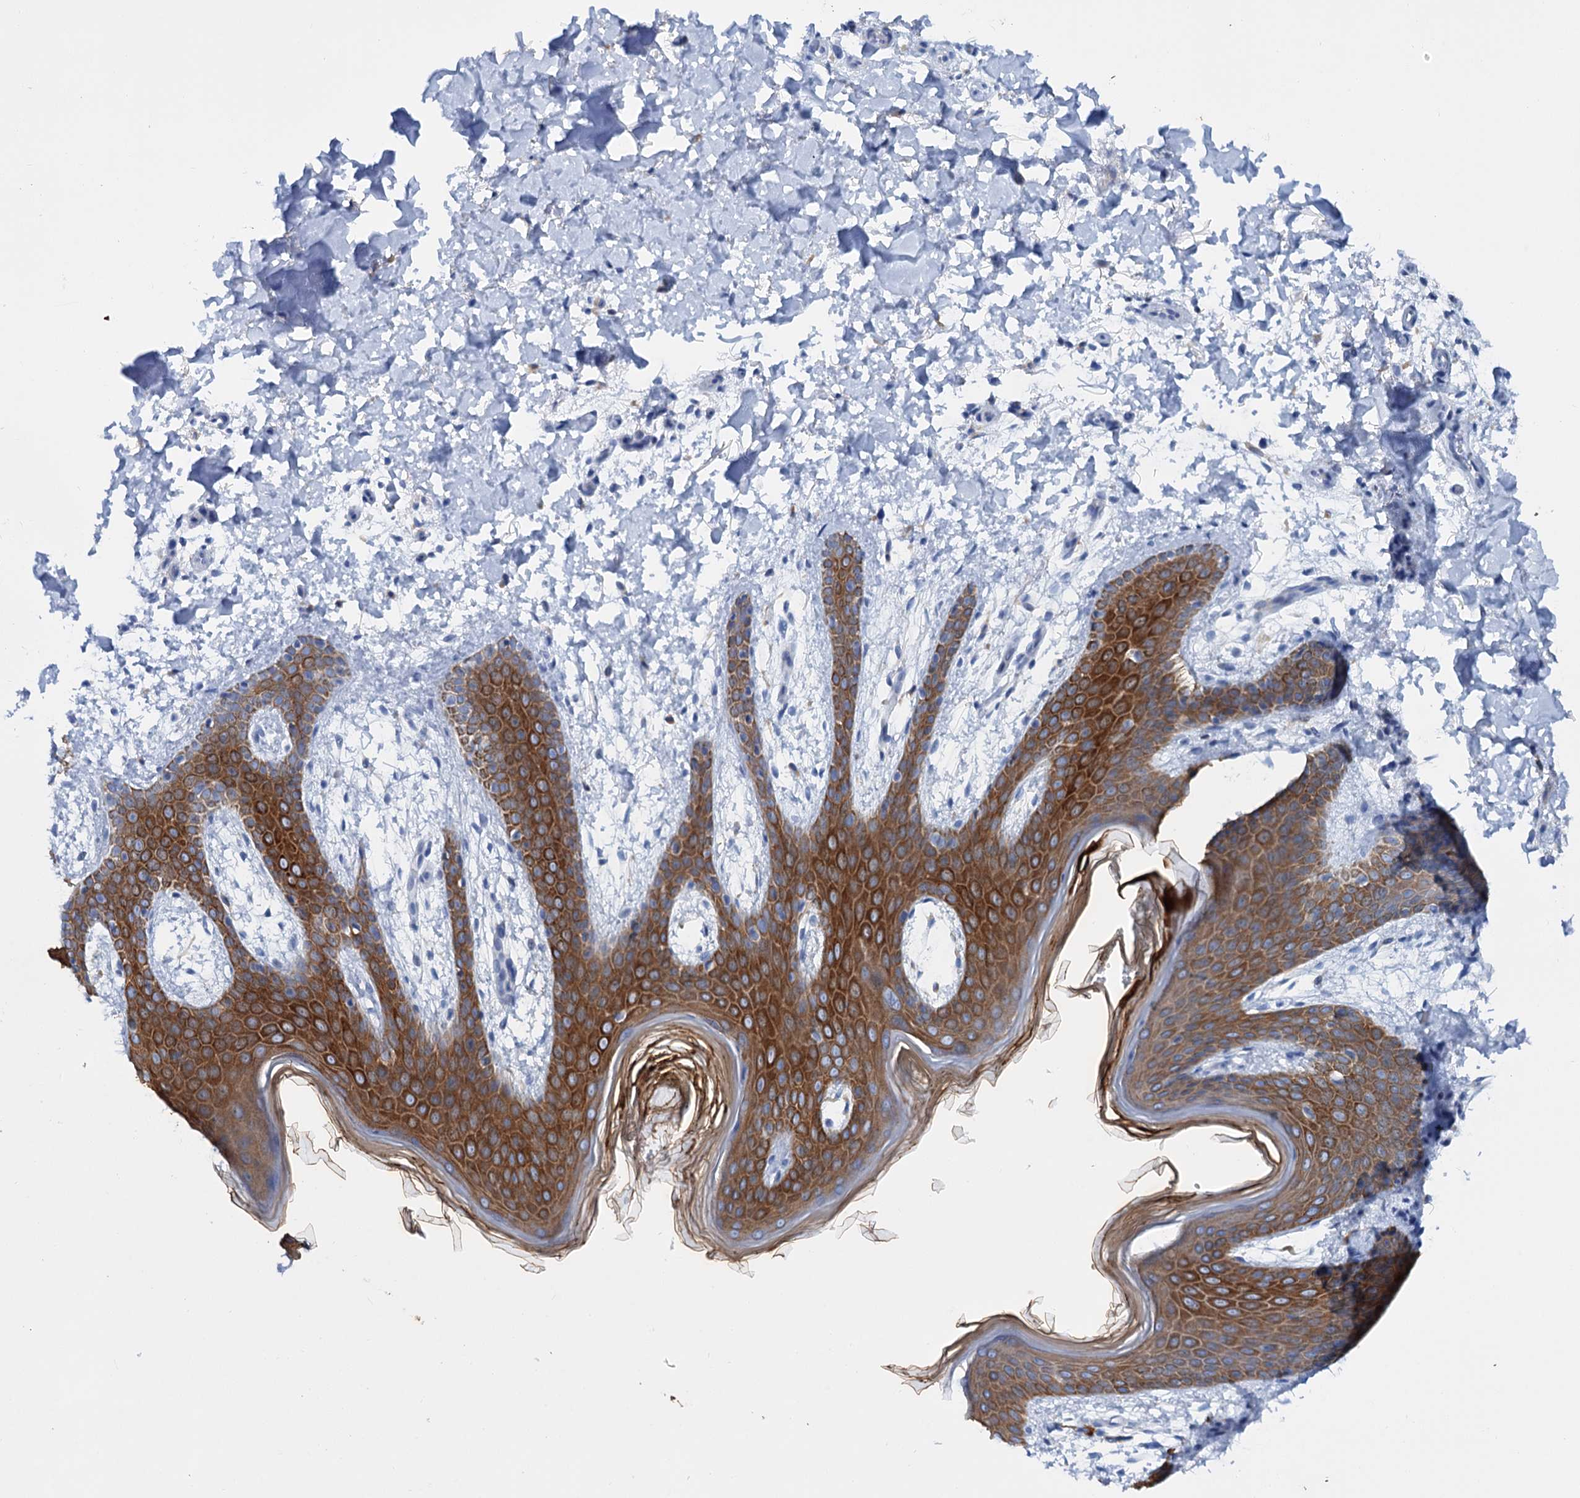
{"staining": {"intensity": "negative", "quantity": "none", "location": "none"}, "tissue": "skin", "cell_type": "Fibroblasts", "image_type": "normal", "snomed": [{"axis": "morphology", "description": "Normal tissue, NOS"}, {"axis": "topography", "description": "Skin"}], "caption": "An immunohistochemistry (IHC) histopathology image of benign skin is shown. There is no staining in fibroblasts of skin. The staining is performed using DAB (3,3'-diaminobenzidine) brown chromogen with nuclei counter-stained in using hematoxylin.", "gene": "FAAP20", "patient": {"sex": "male", "age": 36}}